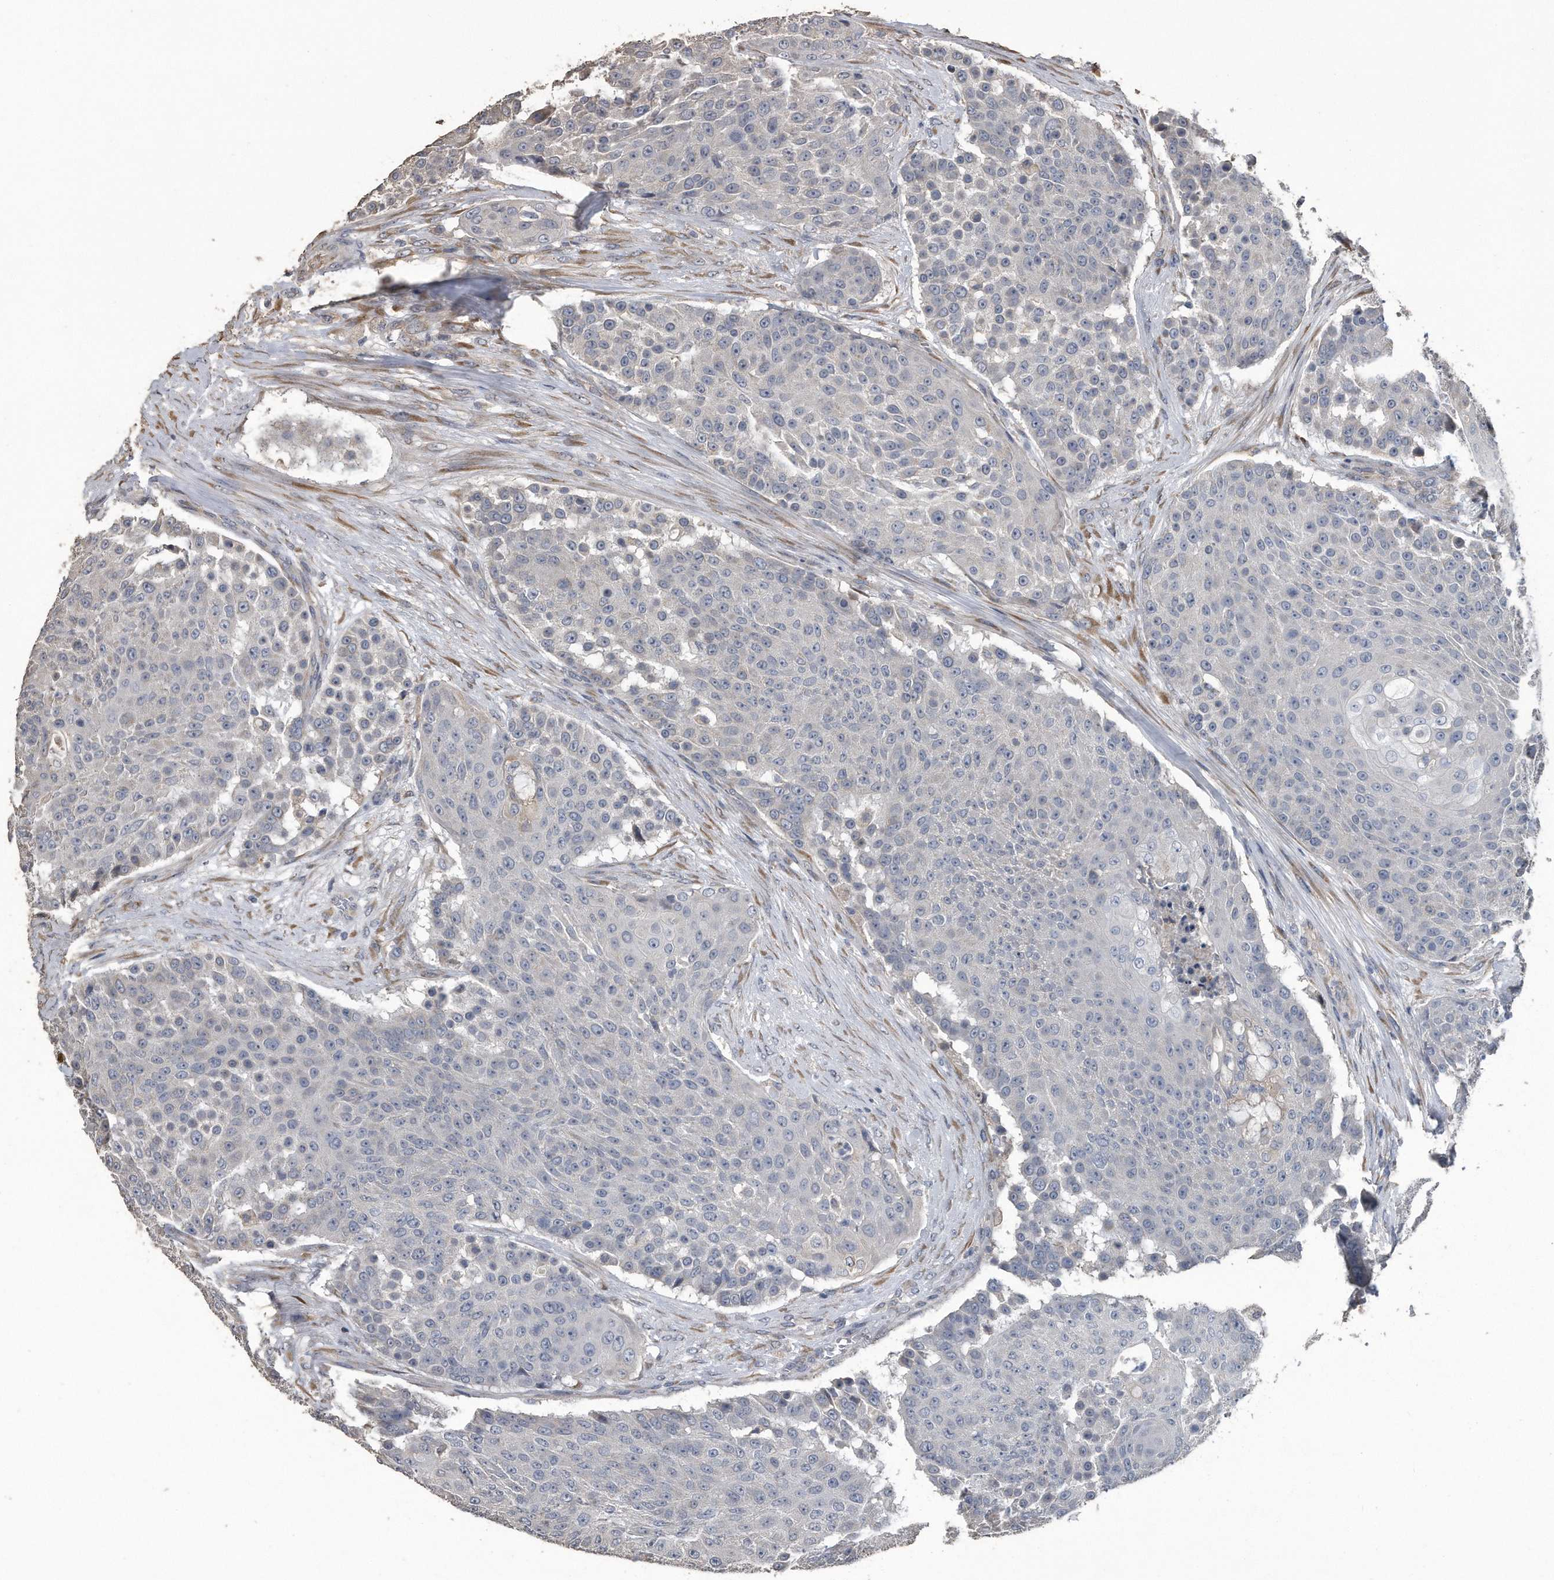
{"staining": {"intensity": "negative", "quantity": "none", "location": "none"}, "tissue": "urothelial cancer", "cell_type": "Tumor cells", "image_type": "cancer", "snomed": [{"axis": "morphology", "description": "Urothelial carcinoma, High grade"}, {"axis": "topography", "description": "Urinary bladder"}], "caption": "Immunohistochemistry photomicrograph of neoplastic tissue: urothelial carcinoma (high-grade) stained with DAB (3,3'-diaminobenzidine) displays no significant protein expression in tumor cells.", "gene": "PCLO", "patient": {"sex": "female", "age": 63}}